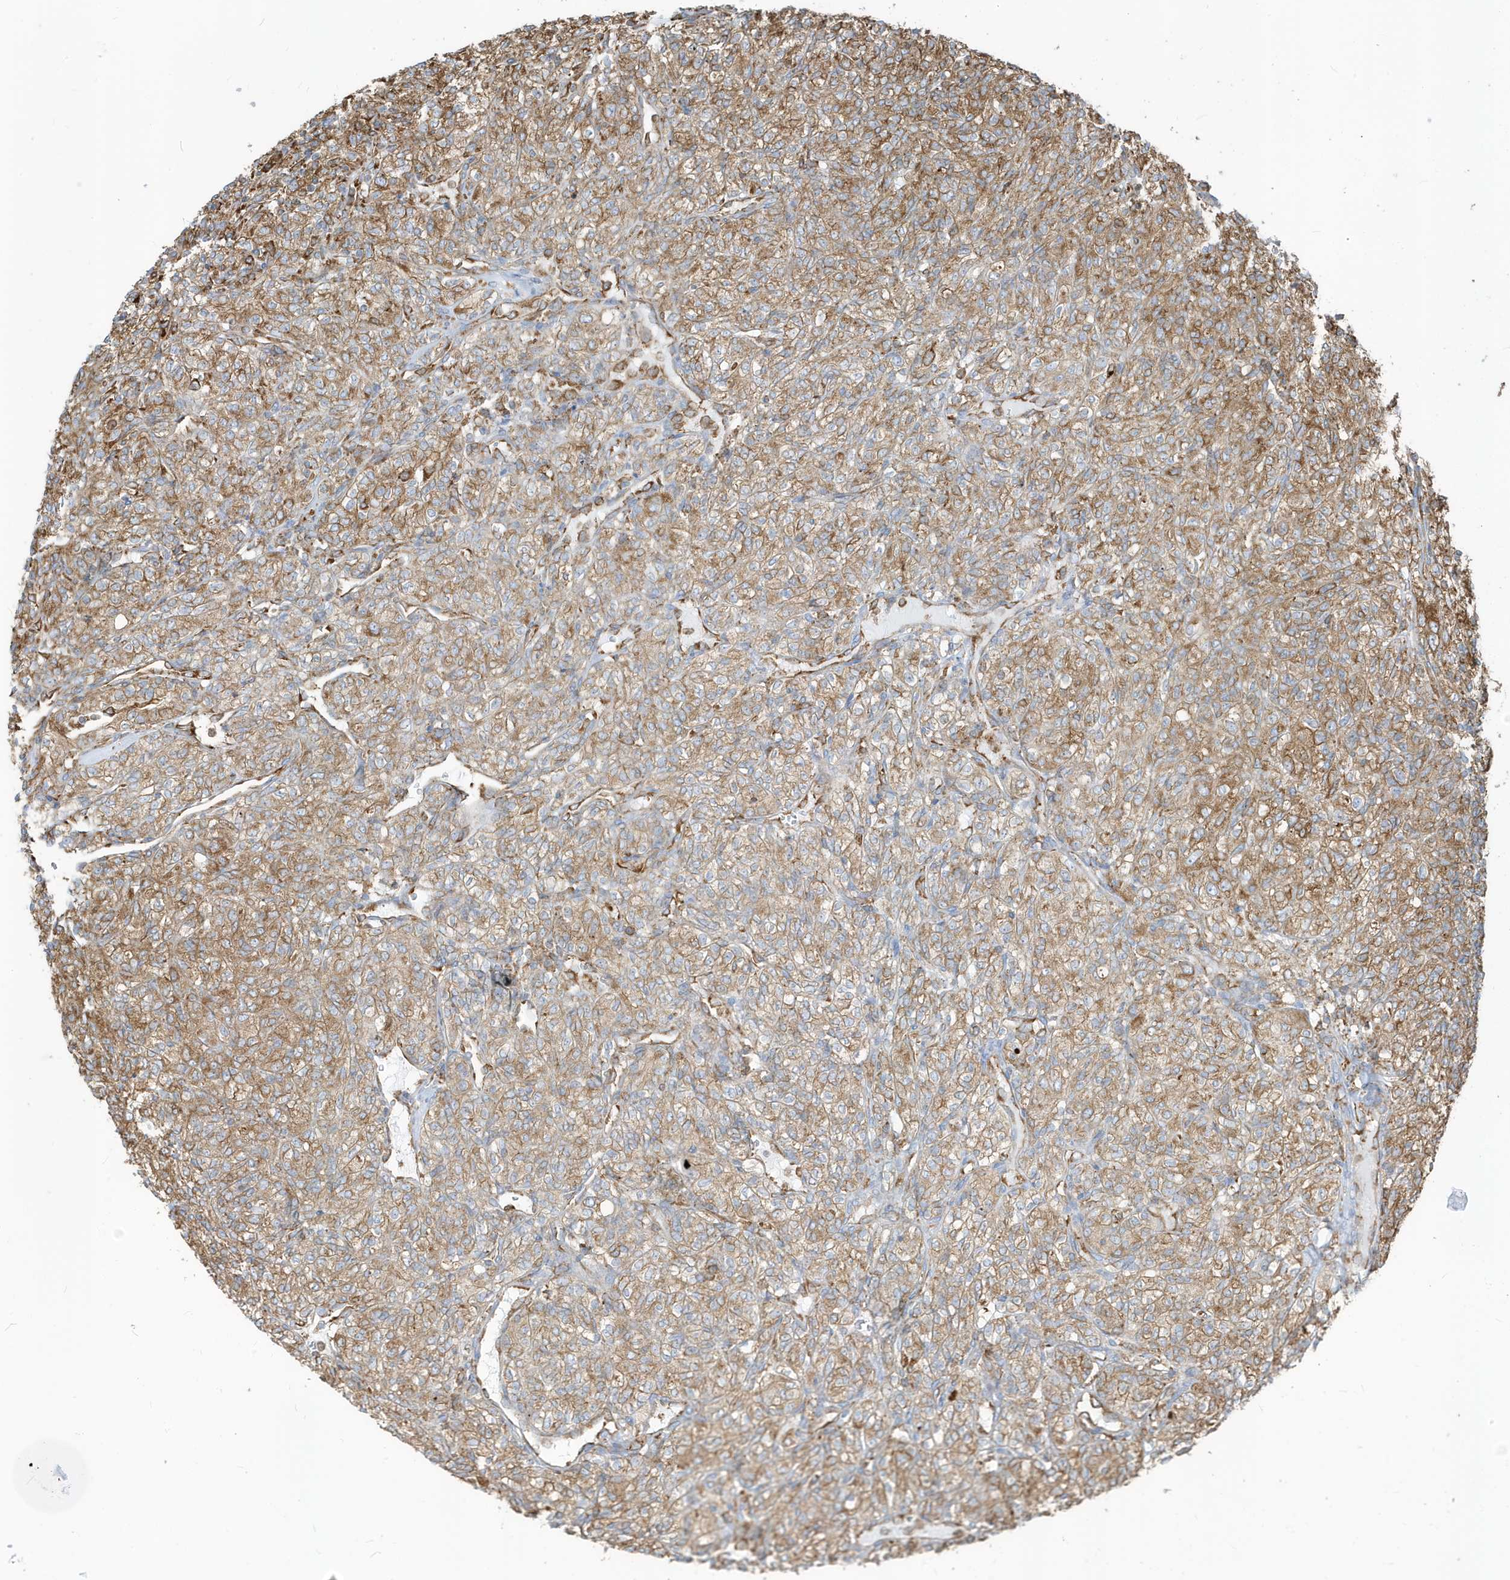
{"staining": {"intensity": "moderate", "quantity": ">75%", "location": "cytoplasmic/membranous"}, "tissue": "renal cancer", "cell_type": "Tumor cells", "image_type": "cancer", "snomed": [{"axis": "morphology", "description": "Adenocarcinoma, NOS"}, {"axis": "topography", "description": "Kidney"}], "caption": "Renal adenocarcinoma was stained to show a protein in brown. There is medium levels of moderate cytoplasmic/membranous positivity in approximately >75% of tumor cells.", "gene": "PDIA6", "patient": {"sex": "male", "age": 77}}